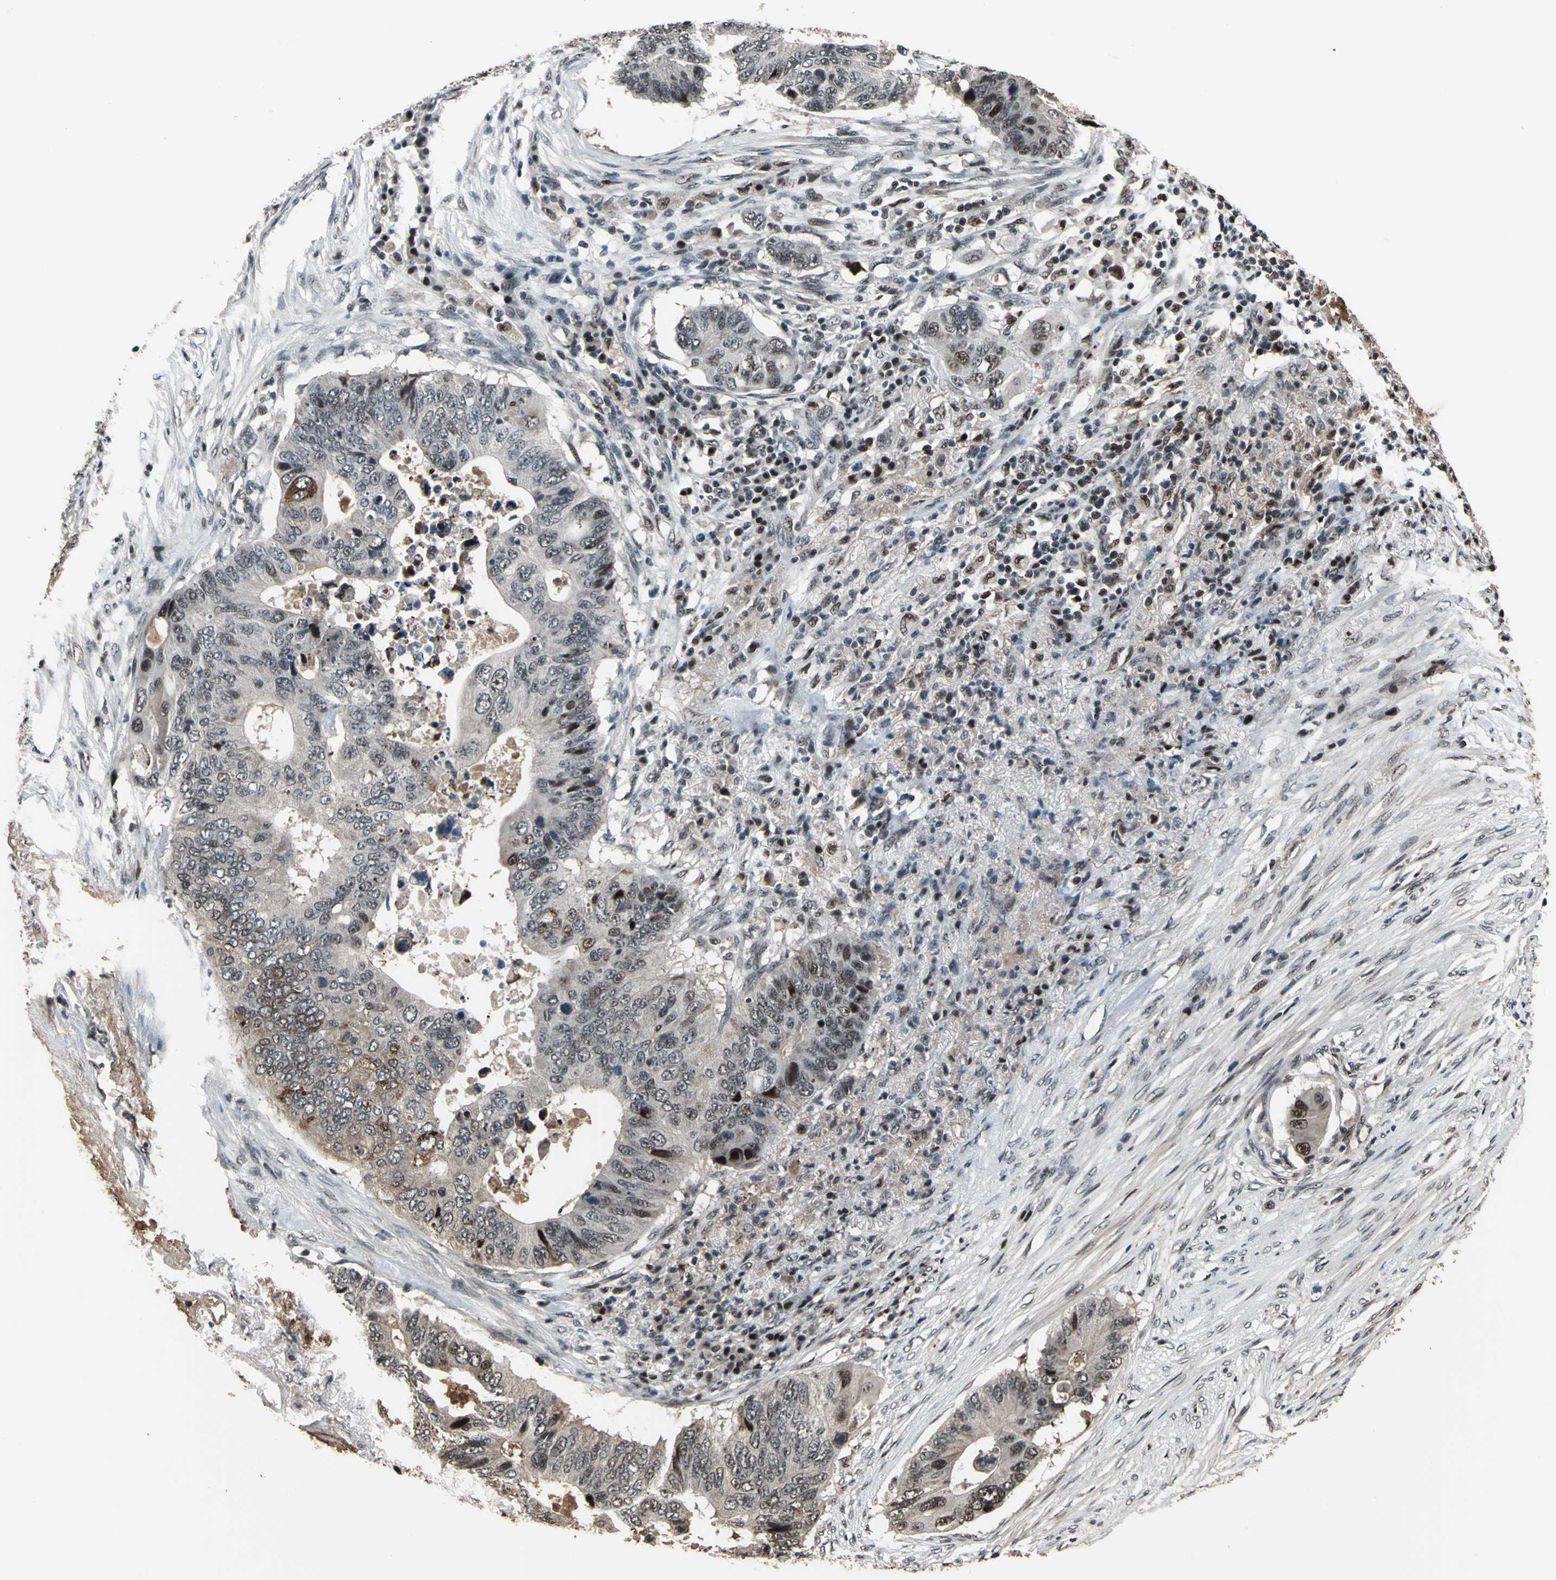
{"staining": {"intensity": "moderate", "quantity": "25%-75%", "location": "nuclear"}, "tissue": "colorectal cancer", "cell_type": "Tumor cells", "image_type": "cancer", "snomed": [{"axis": "morphology", "description": "Adenocarcinoma, NOS"}, {"axis": "topography", "description": "Colon"}], "caption": "A micrograph of colorectal adenocarcinoma stained for a protein reveals moderate nuclear brown staining in tumor cells. (IHC, brightfield microscopy, high magnification).", "gene": "MIS18BP1", "patient": {"sex": "male", "age": 71}}